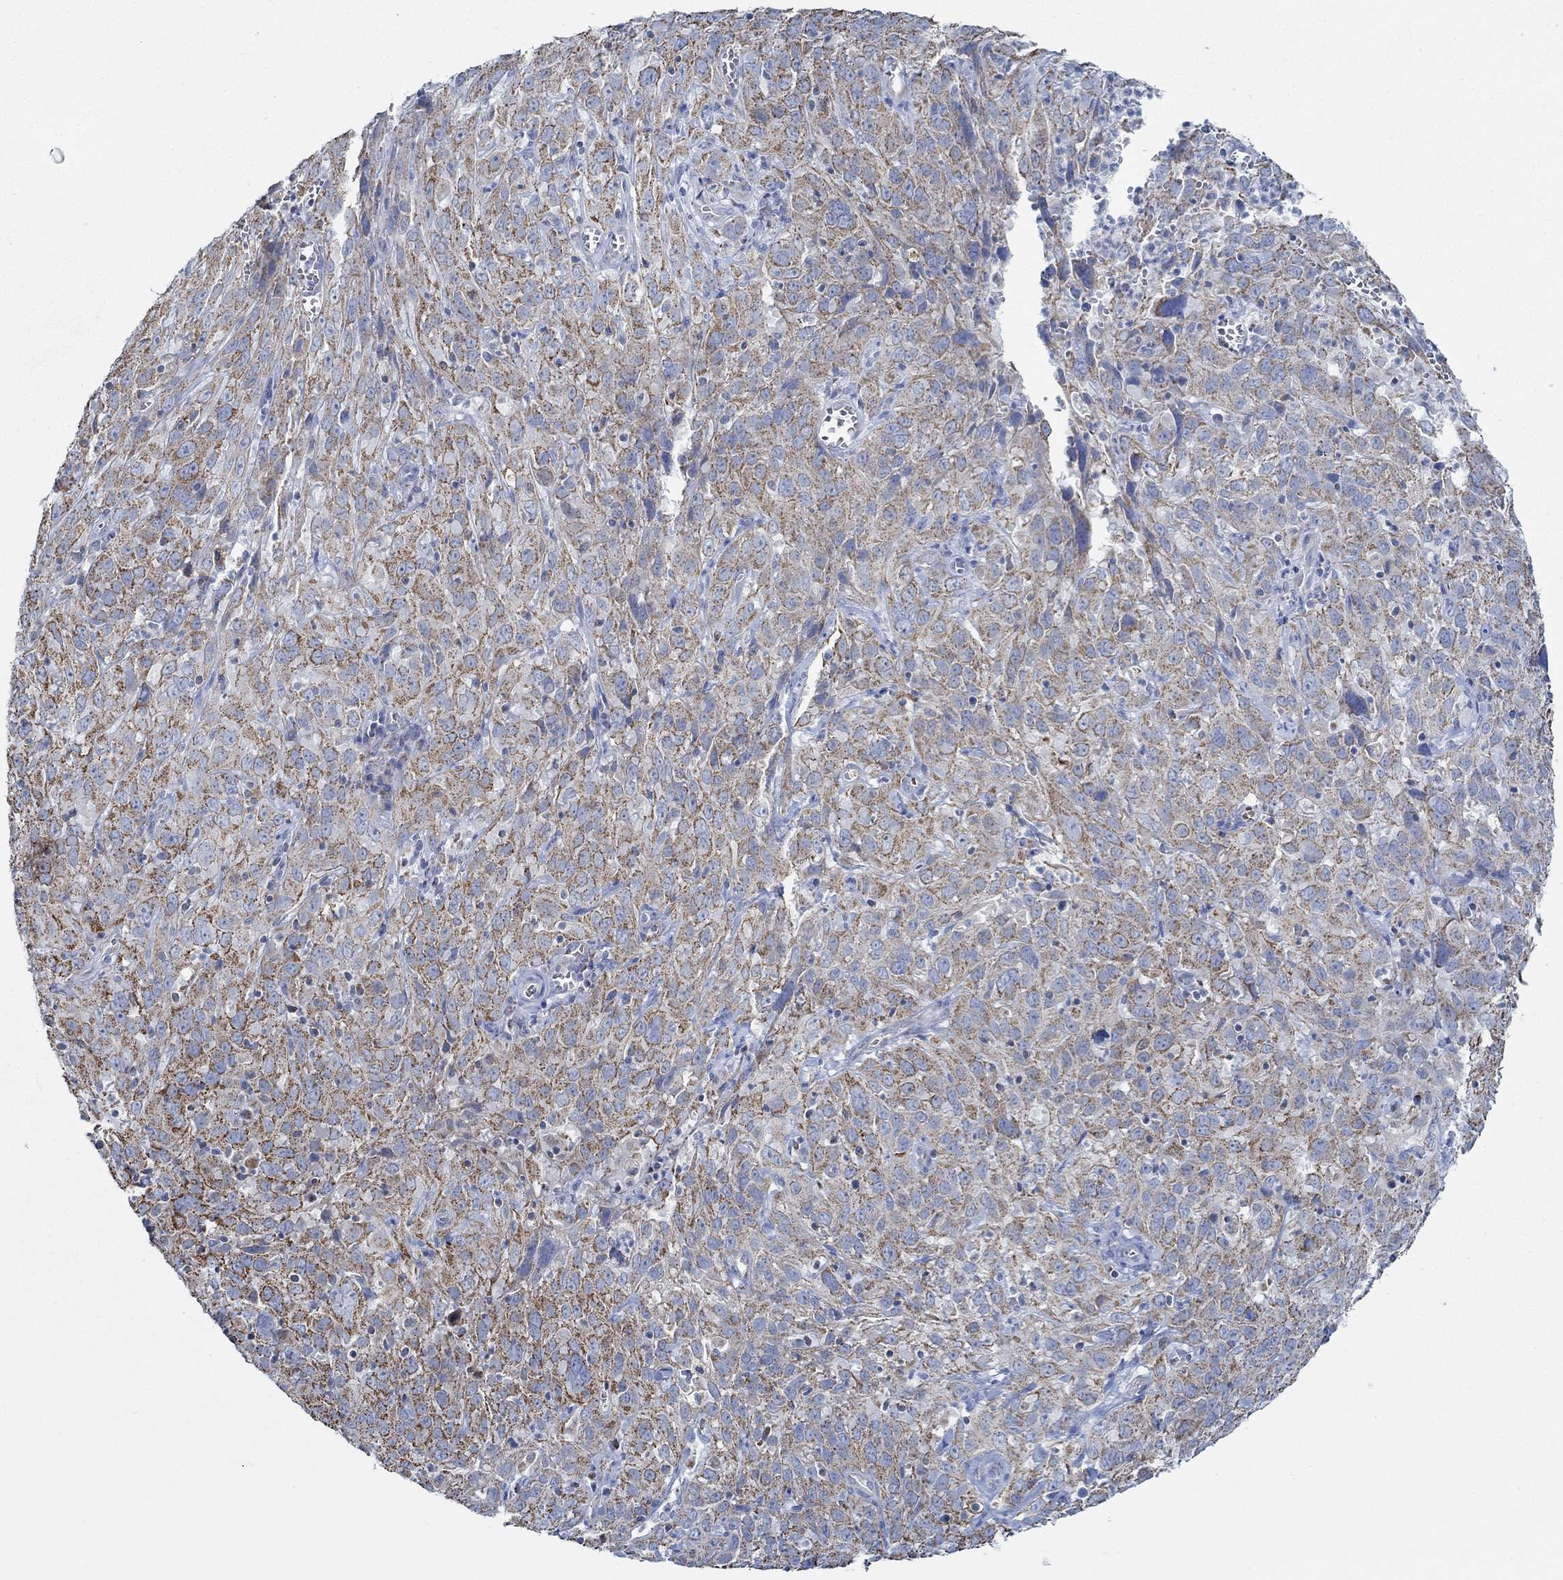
{"staining": {"intensity": "strong", "quantity": ">75%", "location": "cytoplasmic/membranous"}, "tissue": "cervical cancer", "cell_type": "Tumor cells", "image_type": "cancer", "snomed": [{"axis": "morphology", "description": "Squamous cell carcinoma, NOS"}, {"axis": "topography", "description": "Cervix"}], "caption": "Tumor cells display high levels of strong cytoplasmic/membranous expression in approximately >75% of cells in human cervical cancer. (Stains: DAB (3,3'-diaminobenzidine) in brown, nuclei in blue, Microscopy: brightfield microscopy at high magnification).", "gene": "GLOD5", "patient": {"sex": "female", "age": 32}}